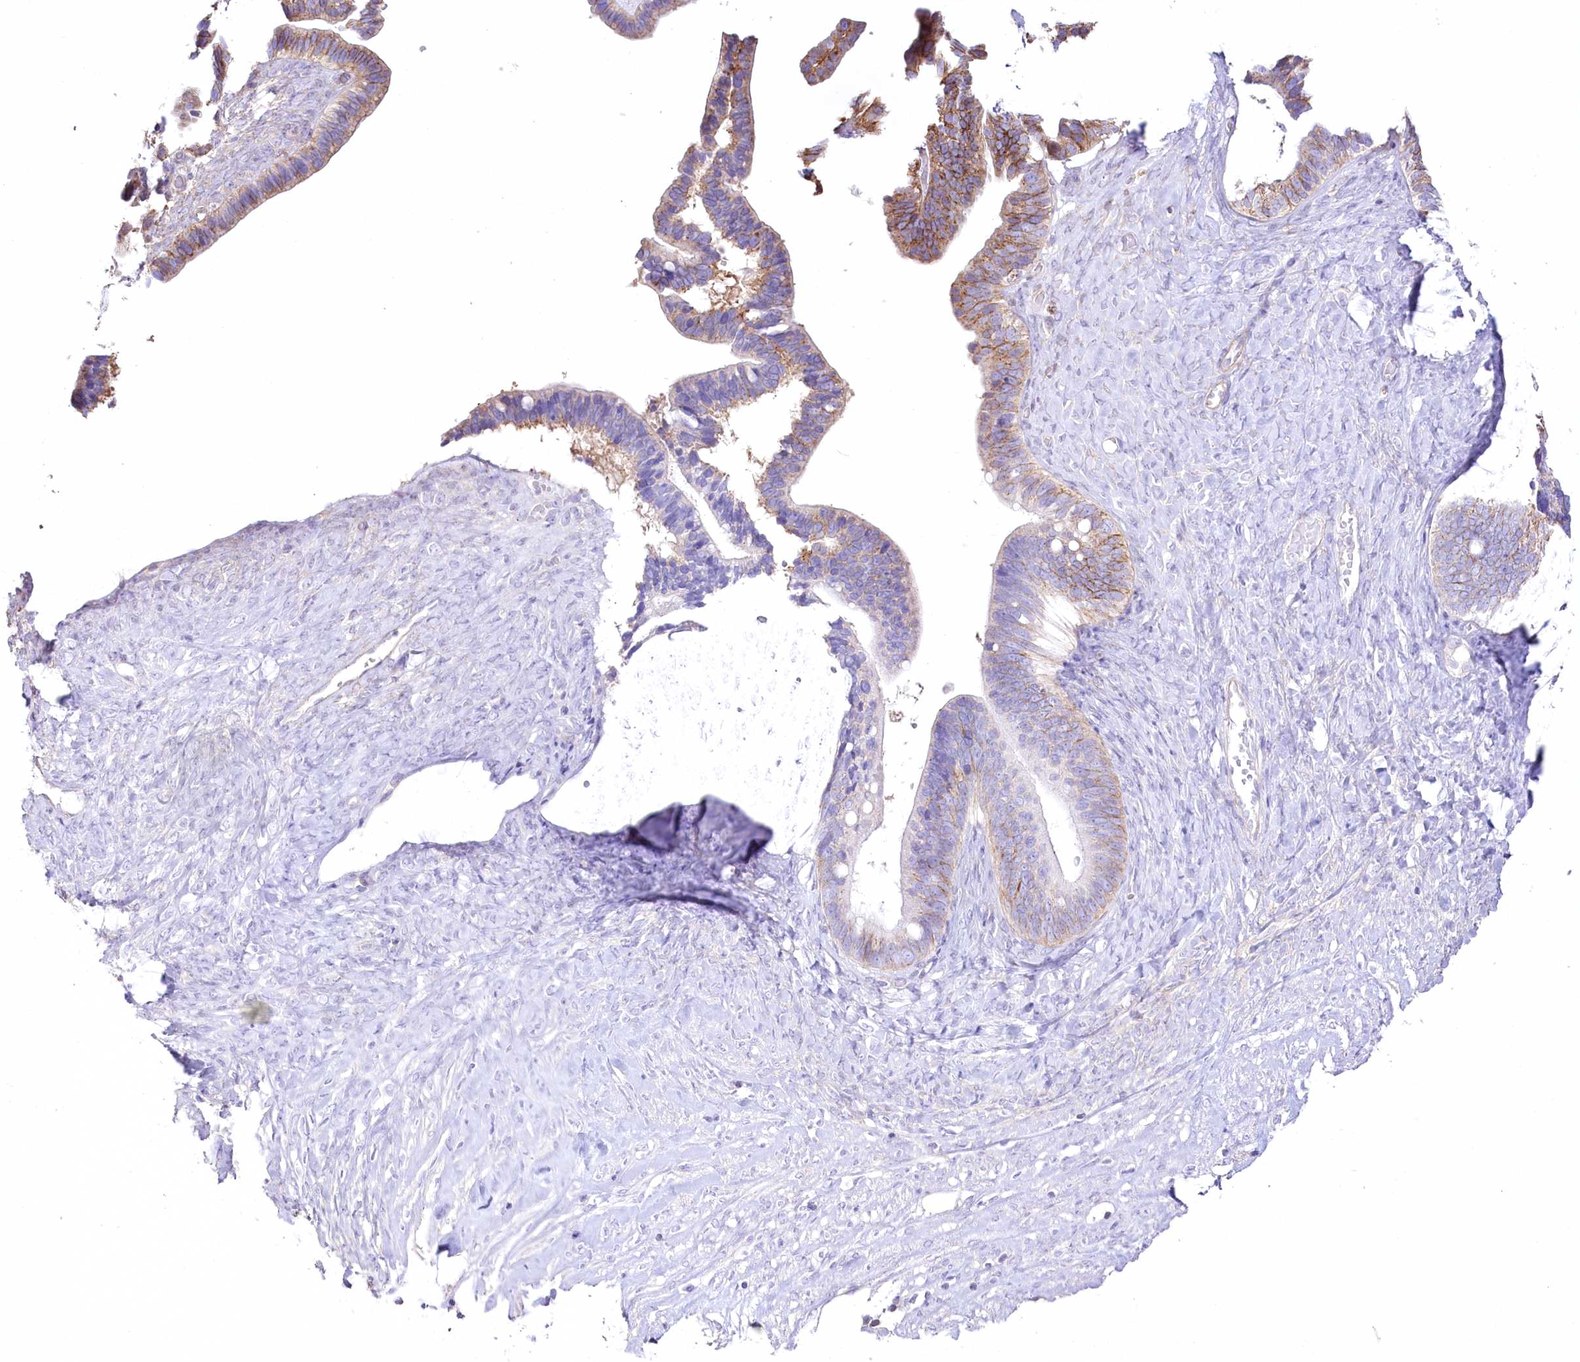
{"staining": {"intensity": "moderate", "quantity": "25%-75%", "location": "cytoplasmic/membranous"}, "tissue": "ovarian cancer", "cell_type": "Tumor cells", "image_type": "cancer", "snomed": [{"axis": "morphology", "description": "Cystadenocarcinoma, serous, NOS"}, {"axis": "topography", "description": "Ovary"}], "caption": "A histopathology image of human ovarian serous cystadenocarcinoma stained for a protein displays moderate cytoplasmic/membranous brown staining in tumor cells.", "gene": "FAM216A", "patient": {"sex": "female", "age": 56}}